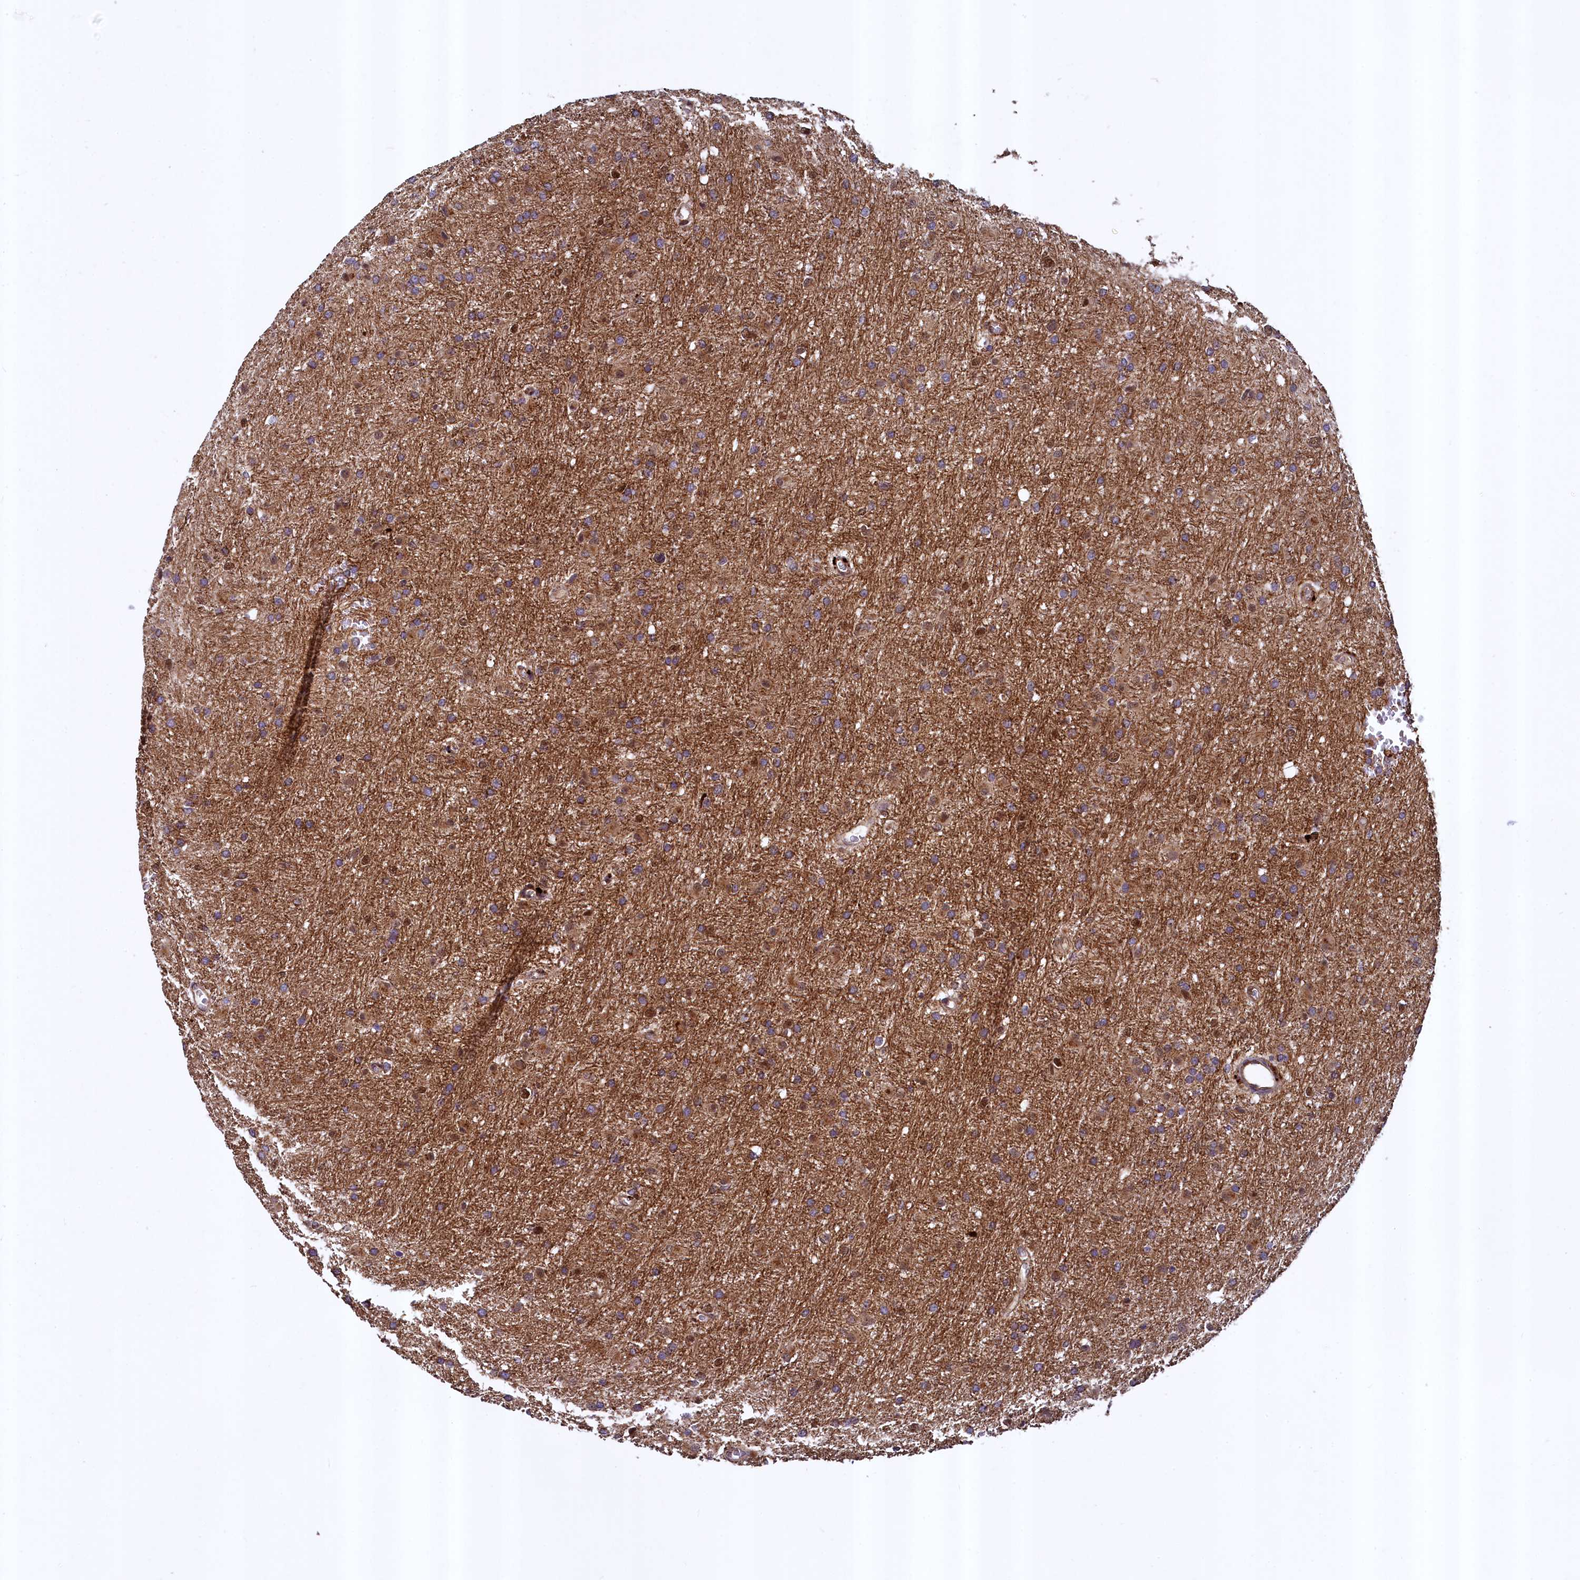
{"staining": {"intensity": "moderate", "quantity": ">75%", "location": "cytoplasmic/membranous"}, "tissue": "glioma", "cell_type": "Tumor cells", "image_type": "cancer", "snomed": [{"axis": "morphology", "description": "Glioma, malignant, High grade"}, {"axis": "topography", "description": "Cerebral cortex"}], "caption": "An image of high-grade glioma (malignant) stained for a protein shows moderate cytoplasmic/membranous brown staining in tumor cells.", "gene": "ZNF577", "patient": {"sex": "female", "age": 36}}